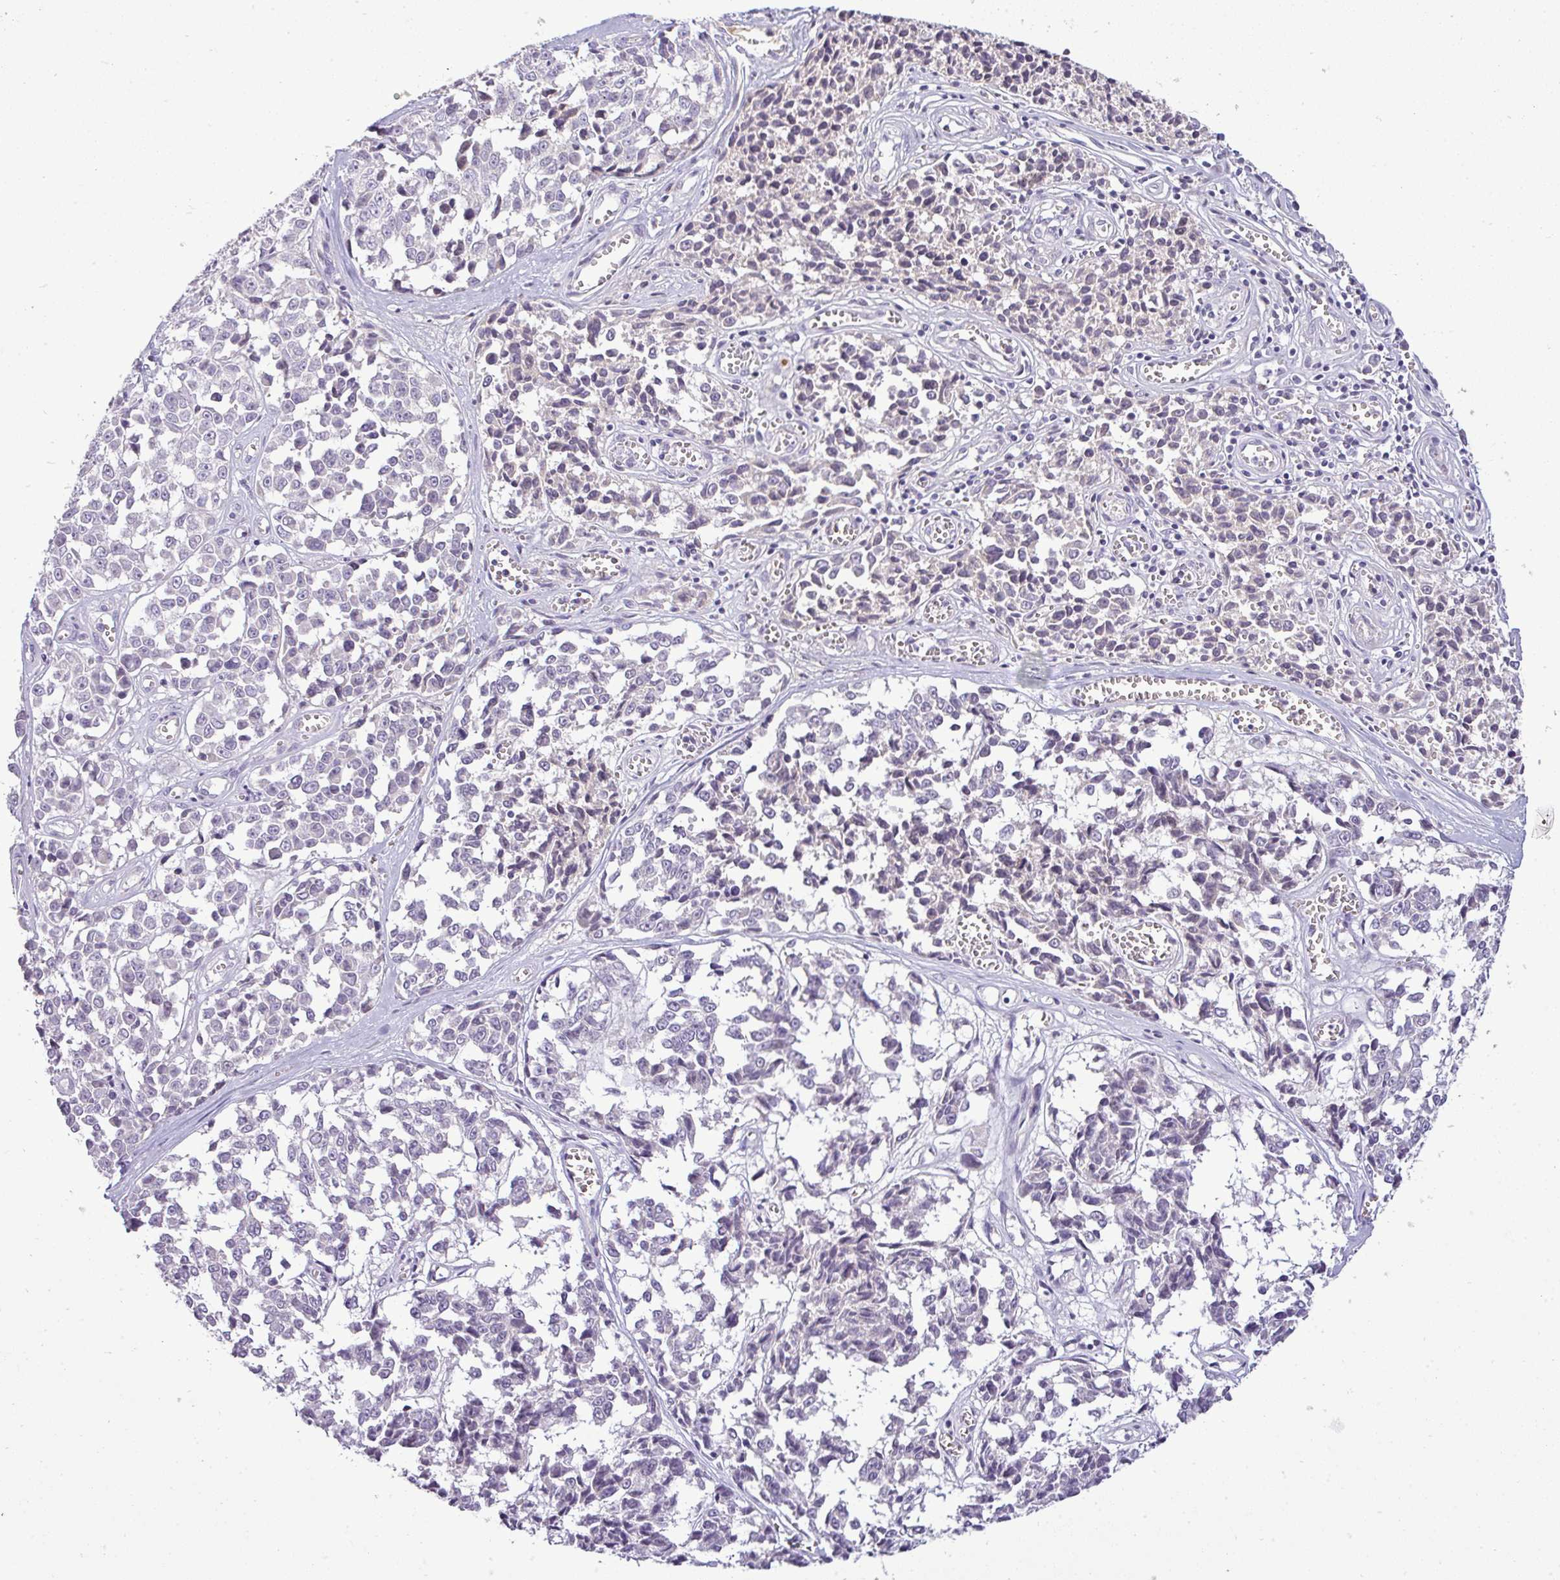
{"staining": {"intensity": "negative", "quantity": "none", "location": "none"}, "tissue": "melanoma", "cell_type": "Tumor cells", "image_type": "cancer", "snomed": [{"axis": "morphology", "description": "Malignant melanoma, NOS"}, {"axis": "topography", "description": "Skin"}], "caption": "An immunohistochemistry histopathology image of malignant melanoma is shown. There is no staining in tumor cells of malignant melanoma.", "gene": "APOM", "patient": {"sex": "female", "age": 64}}